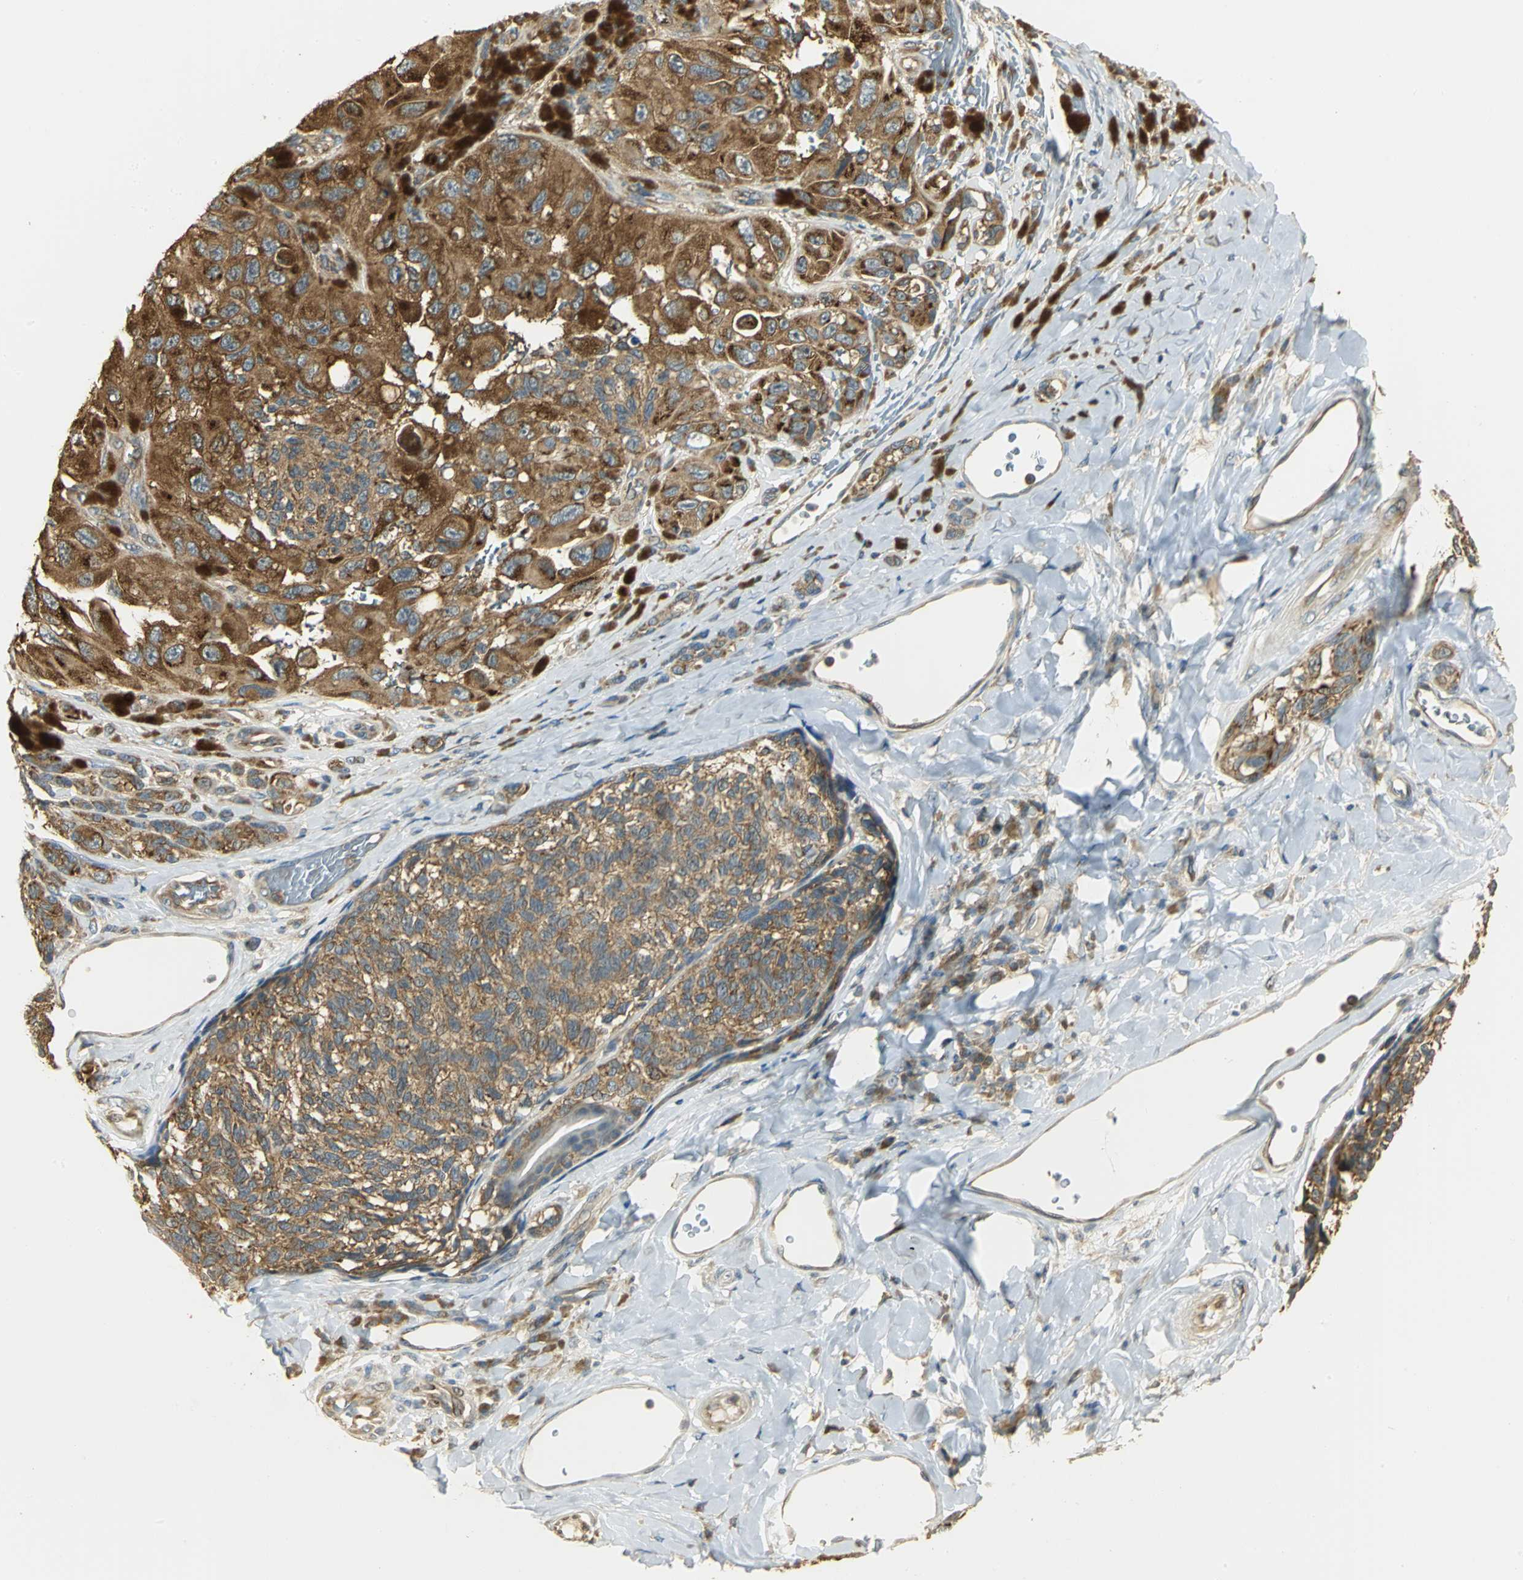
{"staining": {"intensity": "strong", "quantity": ">75%", "location": "cytoplasmic/membranous"}, "tissue": "melanoma", "cell_type": "Tumor cells", "image_type": "cancer", "snomed": [{"axis": "morphology", "description": "Malignant melanoma, NOS"}, {"axis": "topography", "description": "Skin"}], "caption": "Protein staining of melanoma tissue exhibits strong cytoplasmic/membranous staining in about >75% of tumor cells. (DAB IHC, brown staining for protein, blue staining for nuclei).", "gene": "RARS1", "patient": {"sex": "female", "age": 73}}